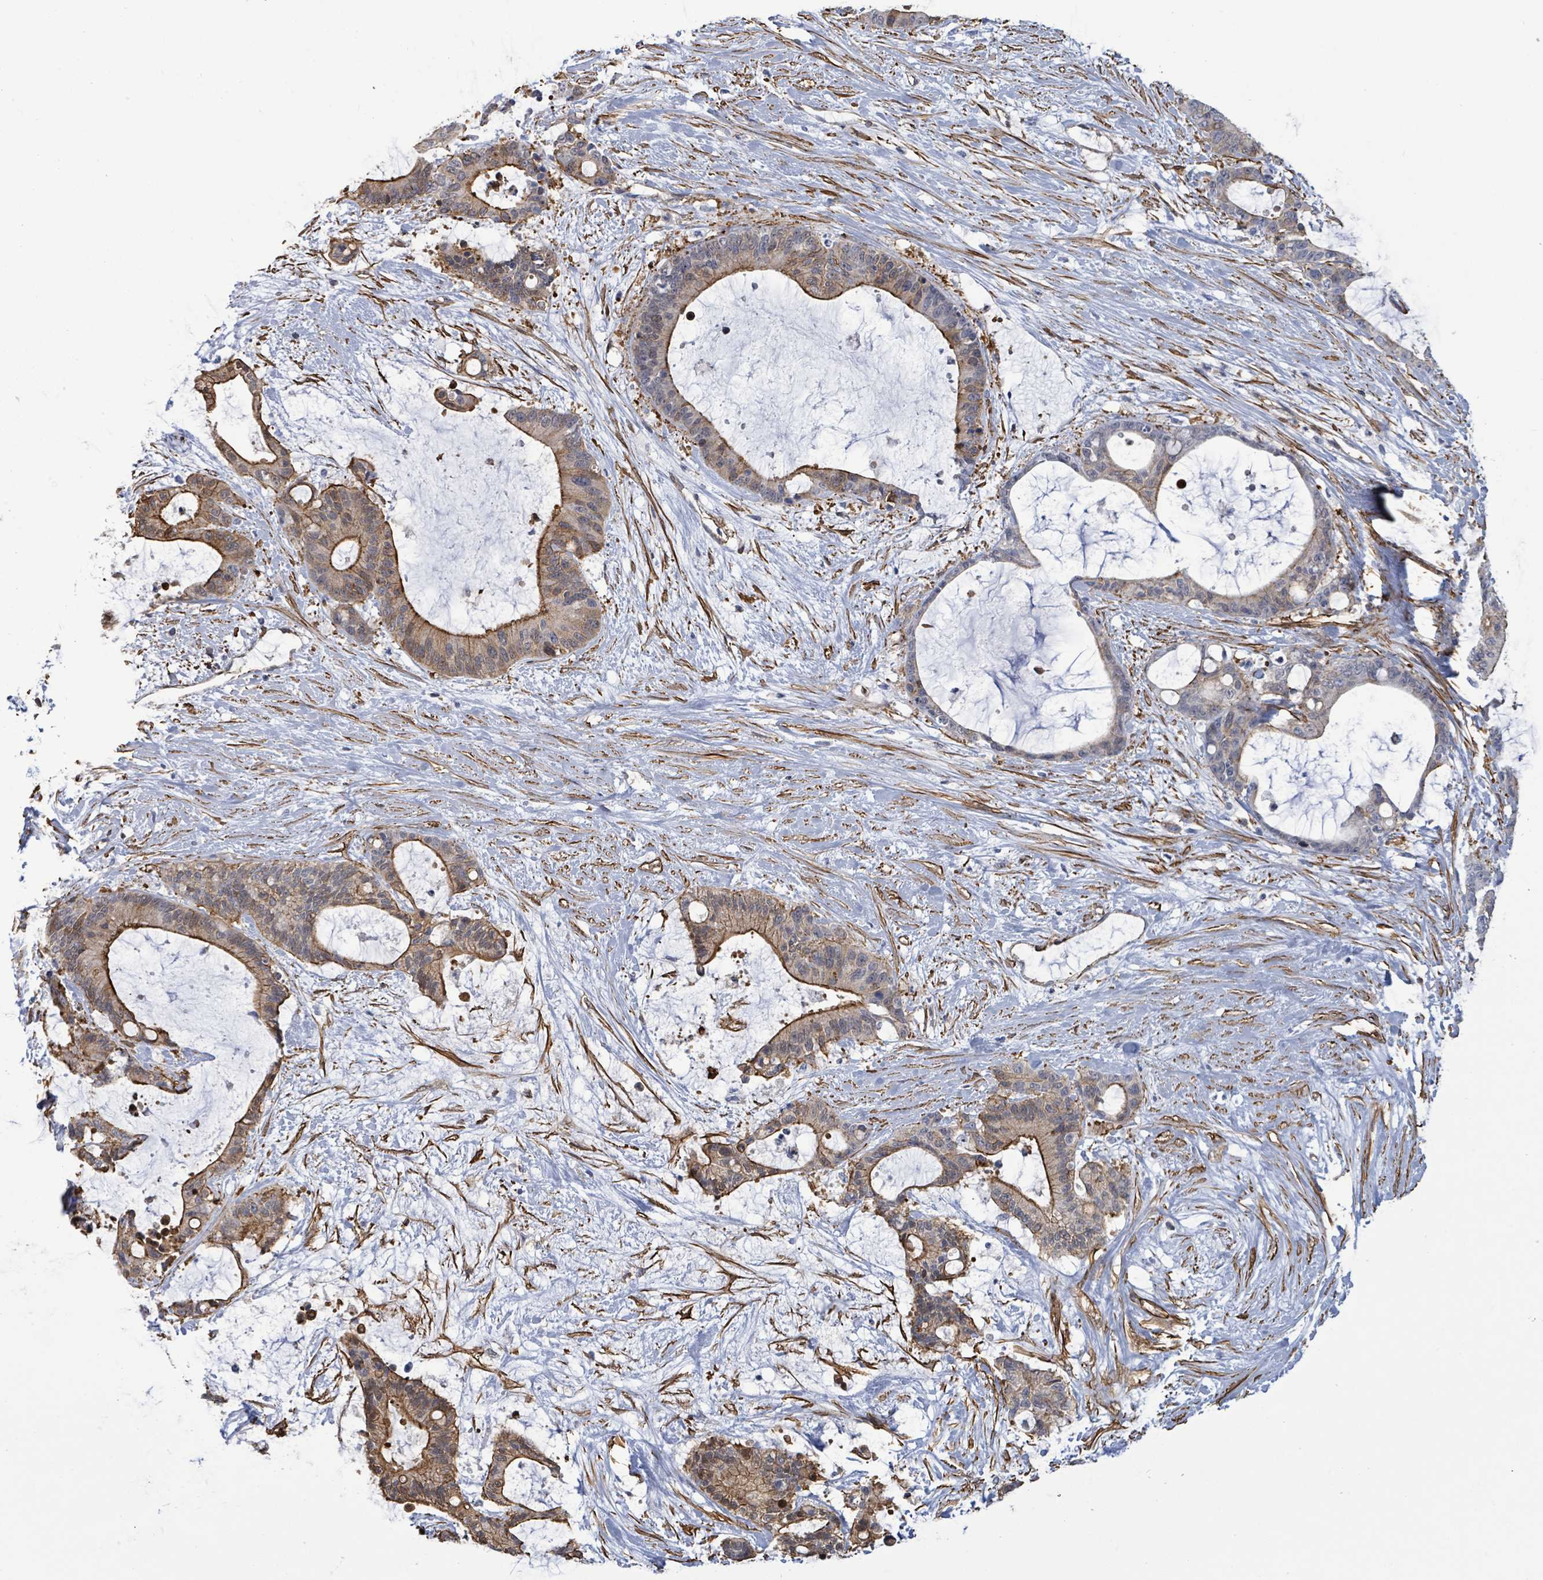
{"staining": {"intensity": "strong", "quantity": "25%-75%", "location": "cytoplasmic/membranous"}, "tissue": "liver cancer", "cell_type": "Tumor cells", "image_type": "cancer", "snomed": [{"axis": "morphology", "description": "Normal tissue, NOS"}, {"axis": "morphology", "description": "Cholangiocarcinoma"}, {"axis": "topography", "description": "Liver"}, {"axis": "topography", "description": "Peripheral nerve tissue"}], "caption": "Brown immunohistochemical staining in human cholangiocarcinoma (liver) demonstrates strong cytoplasmic/membranous staining in about 25%-75% of tumor cells. (Stains: DAB in brown, nuclei in blue, Microscopy: brightfield microscopy at high magnification).", "gene": "PRKRIP1", "patient": {"sex": "female", "age": 73}}